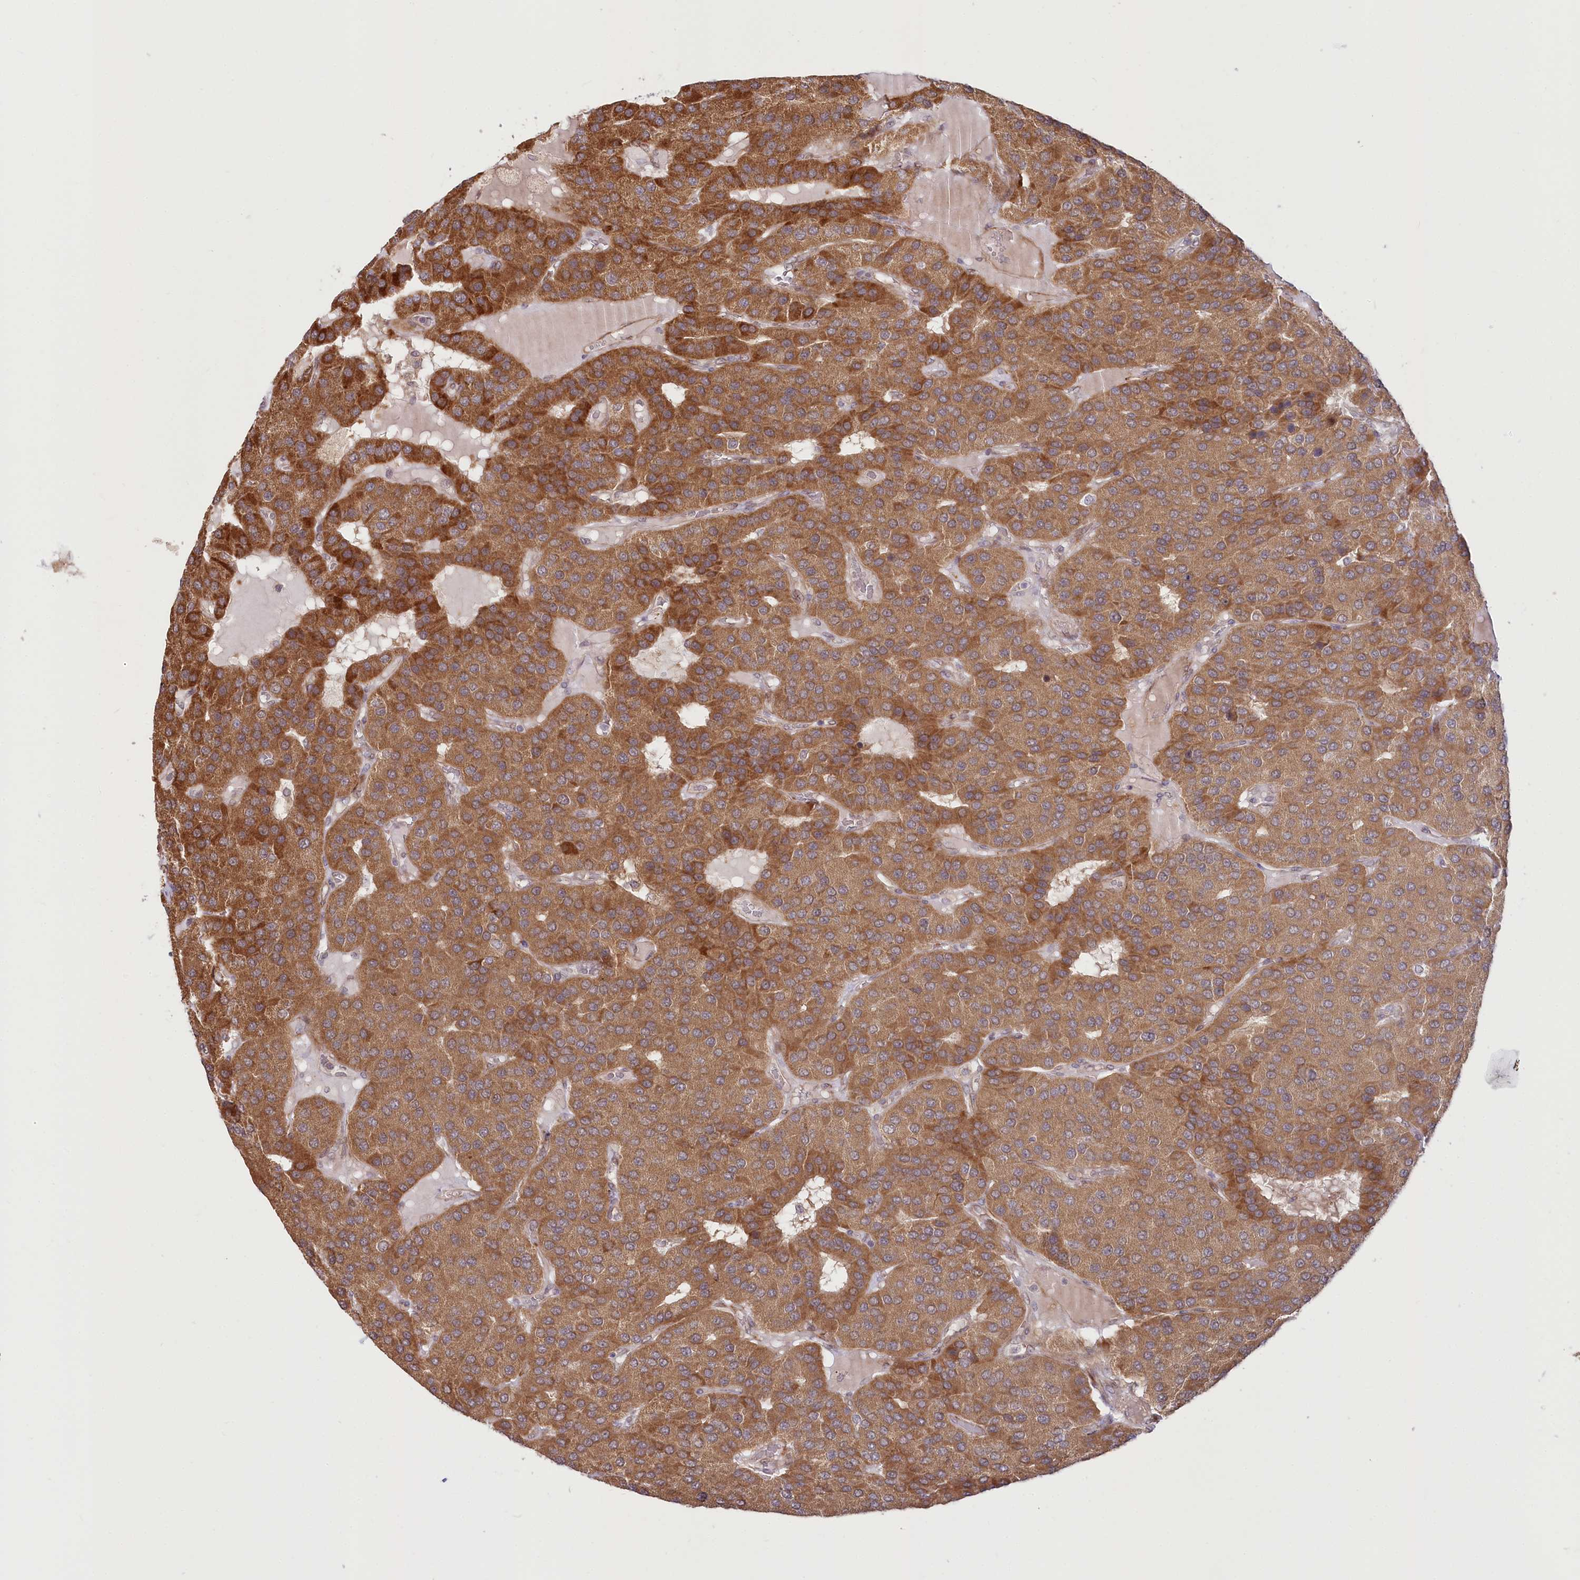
{"staining": {"intensity": "moderate", "quantity": ">75%", "location": "cytoplasmic/membranous"}, "tissue": "parathyroid gland", "cell_type": "Glandular cells", "image_type": "normal", "snomed": [{"axis": "morphology", "description": "Normal tissue, NOS"}, {"axis": "morphology", "description": "Adenoma, NOS"}, {"axis": "topography", "description": "Parathyroid gland"}], "caption": "Immunohistochemistry (IHC) of unremarkable parathyroid gland demonstrates medium levels of moderate cytoplasmic/membranous staining in approximately >75% of glandular cells. (DAB (3,3'-diaminobenzidine) IHC, brown staining for protein, blue staining for nuclei).", "gene": "CEP70", "patient": {"sex": "female", "age": 86}}